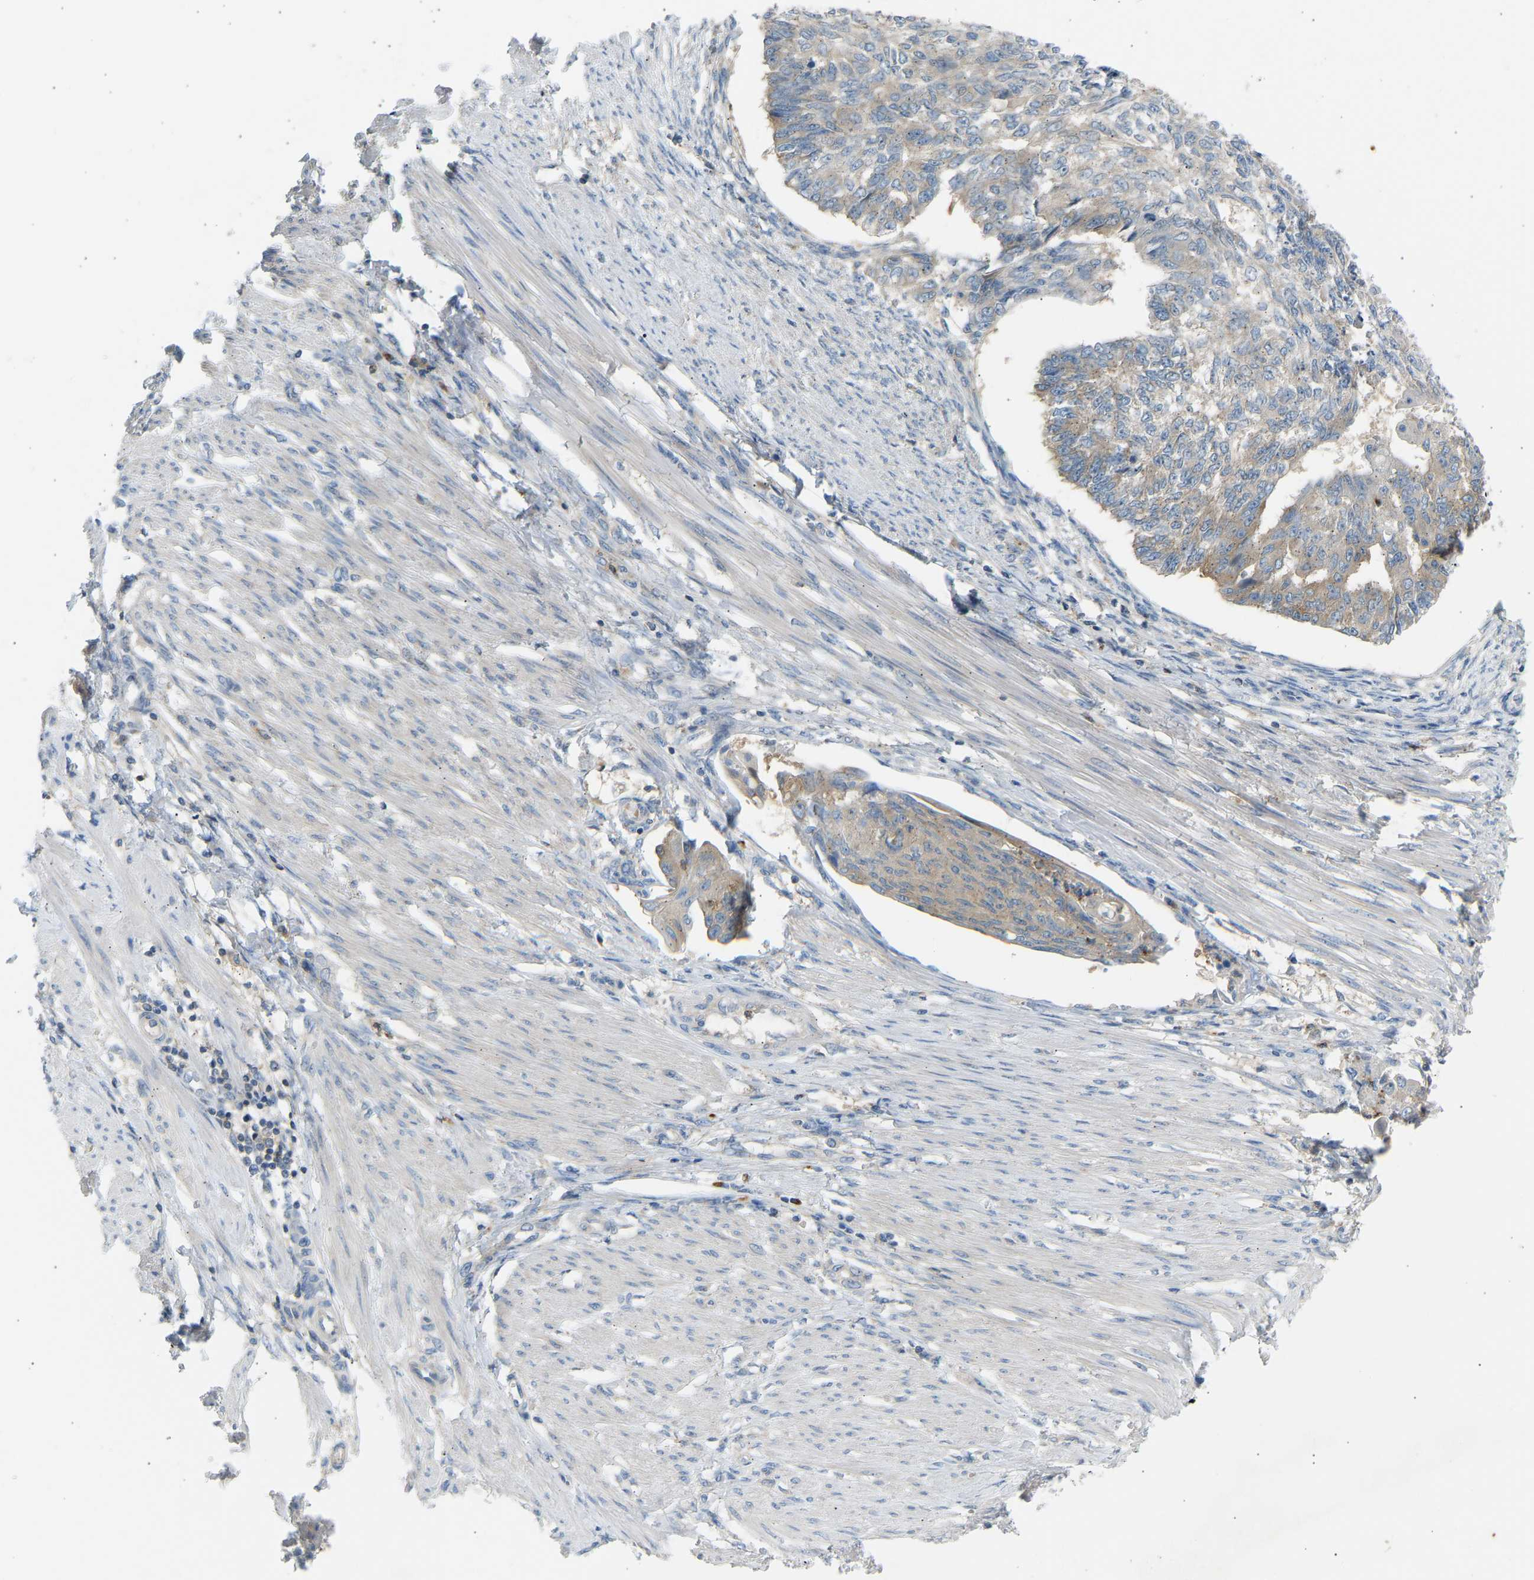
{"staining": {"intensity": "weak", "quantity": "25%-75%", "location": "cytoplasmic/membranous"}, "tissue": "endometrial cancer", "cell_type": "Tumor cells", "image_type": "cancer", "snomed": [{"axis": "morphology", "description": "Adenocarcinoma, NOS"}, {"axis": "topography", "description": "Endometrium"}], "caption": "Protein expression analysis of endometrial adenocarcinoma demonstrates weak cytoplasmic/membranous staining in about 25%-75% of tumor cells.", "gene": "TRIM50", "patient": {"sex": "female", "age": 32}}